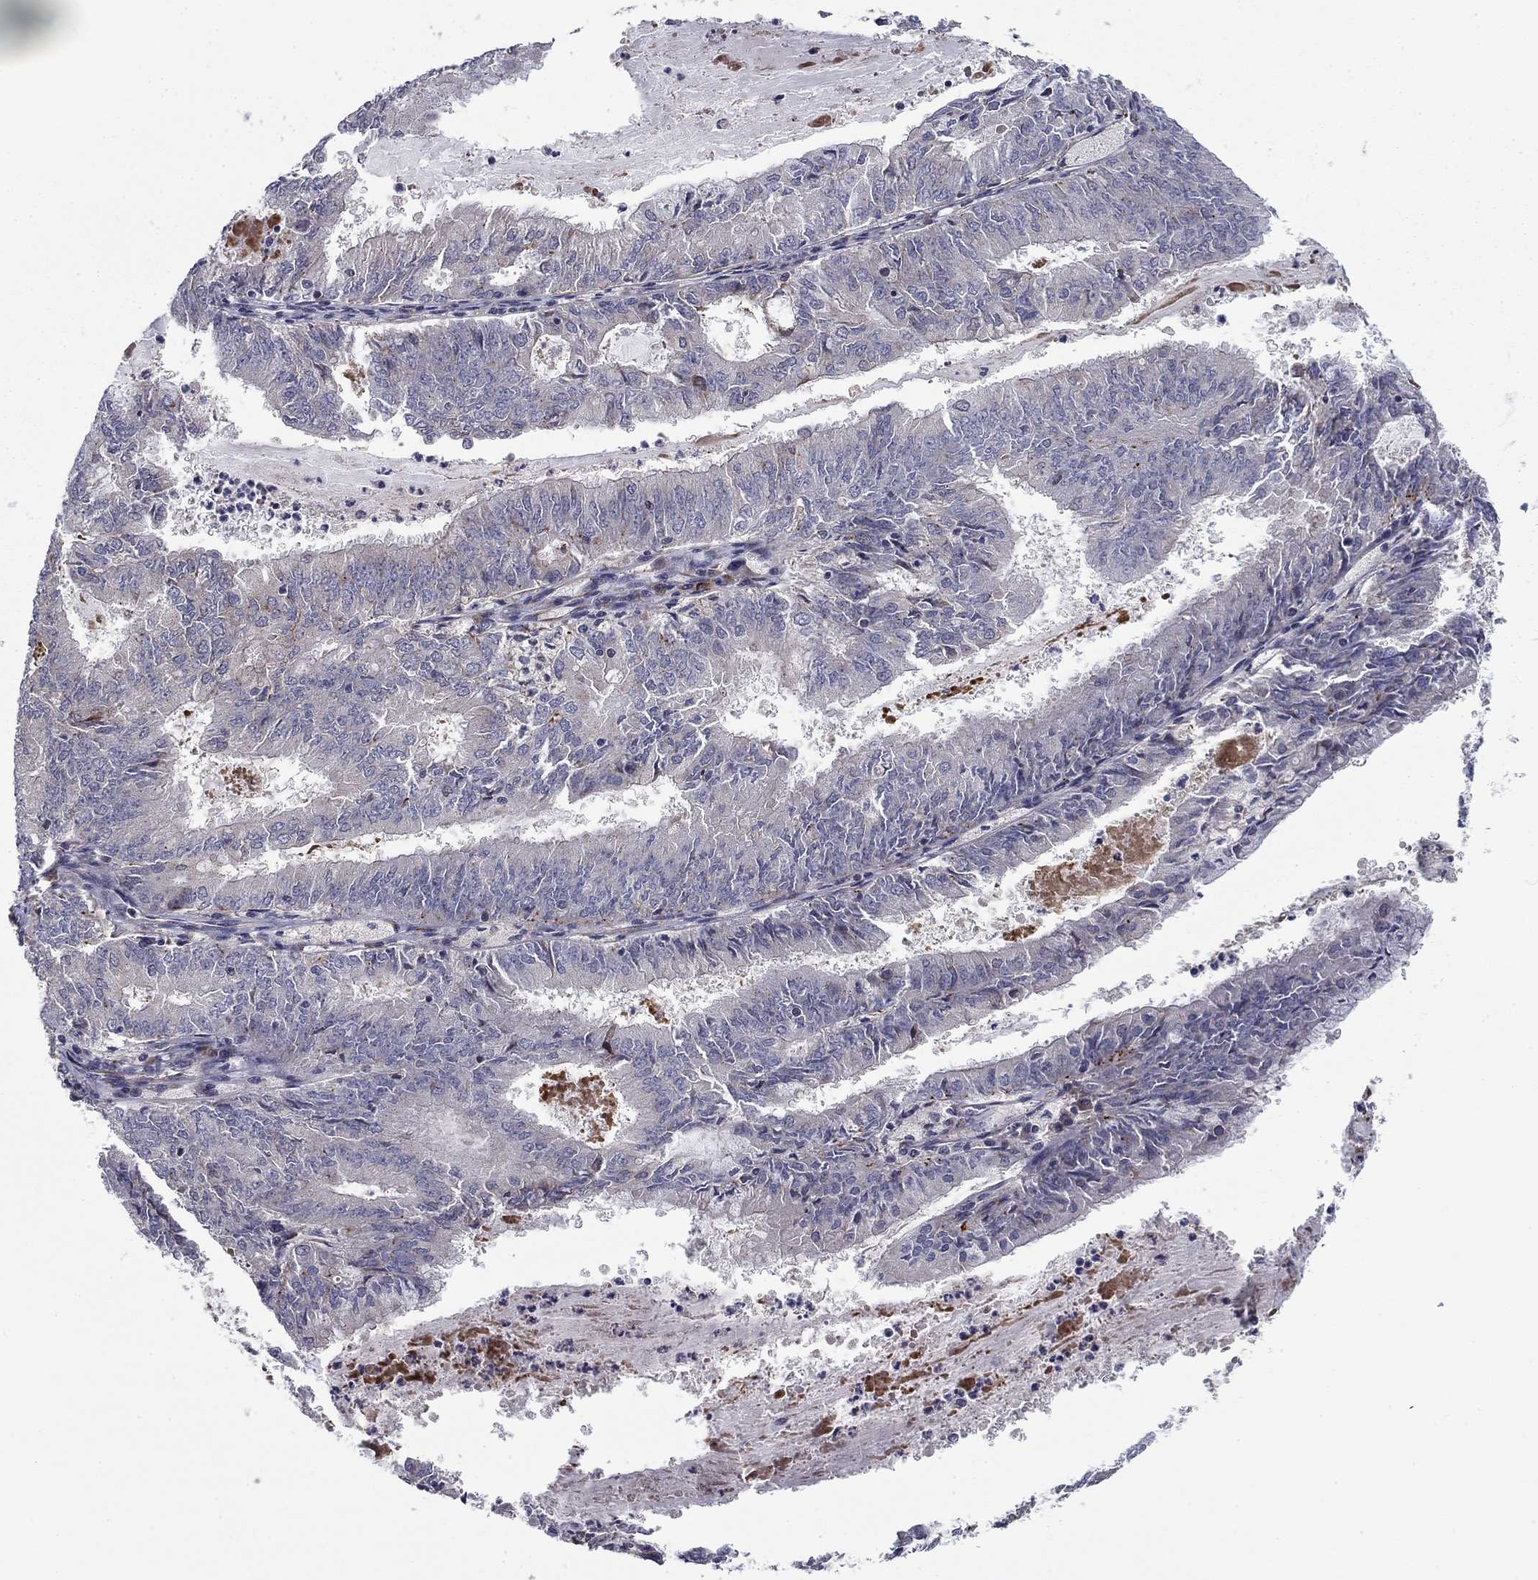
{"staining": {"intensity": "negative", "quantity": "none", "location": "none"}, "tissue": "endometrial cancer", "cell_type": "Tumor cells", "image_type": "cancer", "snomed": [{"axis": "morphology", "description": "Adenocarcinoma, NOS"}, {"axis": "topography", "description": "Endometrium"}], "caption": "A histopathology image of endometrial cancer (adenocarcinoma) stained for a protein reveals no brown staining in tumor cells. The staining was performed using DAB (3,3'-diaminobenzidine) to visualize the protein expression in brown, while the nuclei were stained in blue with hematoxylin (Magnification: 20x).", "gene": "CLSTN1", "patient": {"sex": "female", "age": 57}}